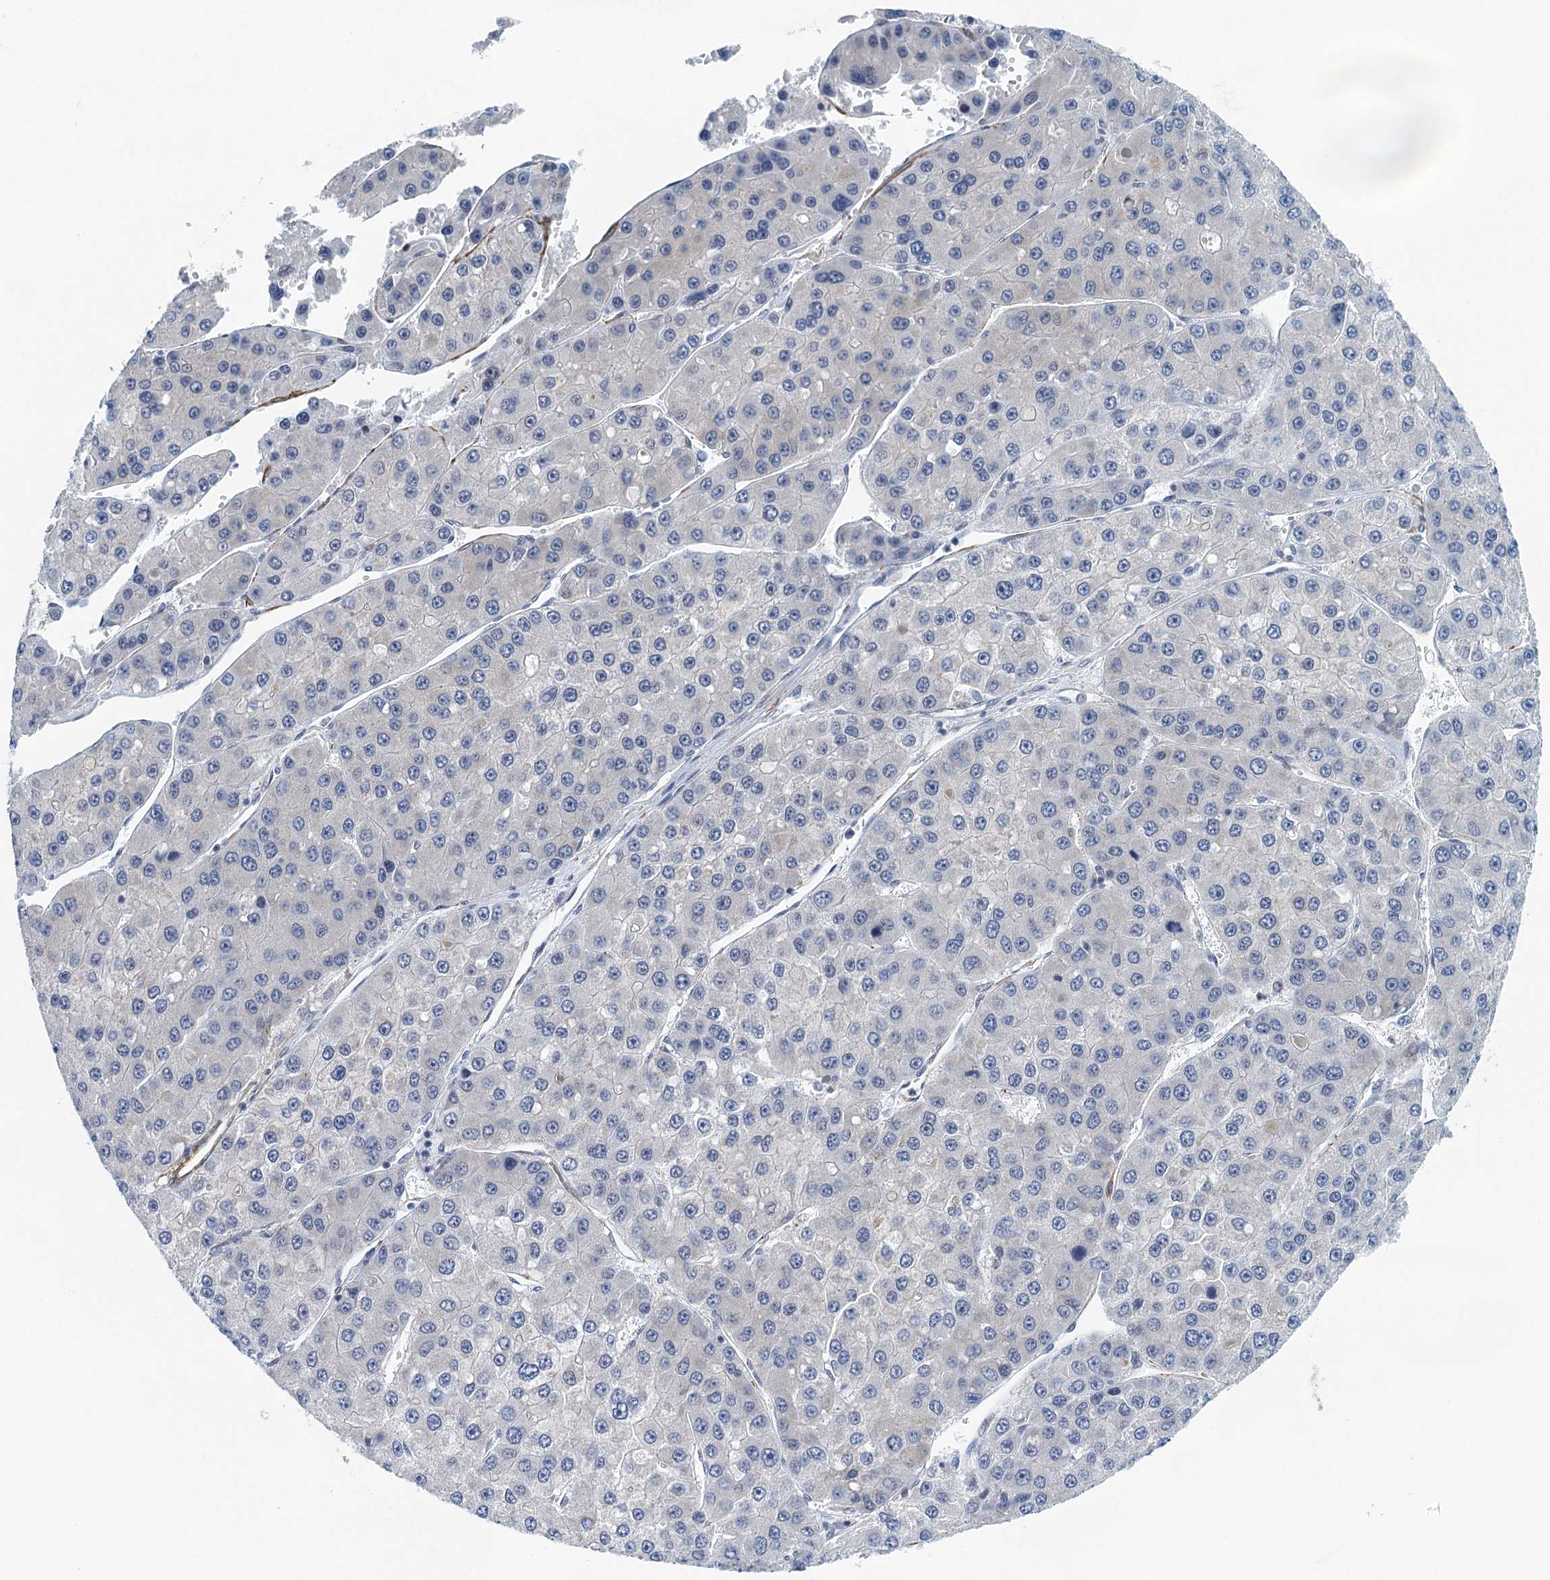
{"staining": {"intensity": "negative", "quantity": "none", "location": "none"}, "tissue": "liver cancer", "cell_type": "Tumor cells", "image_type": "cancer", "snomed": [{"axis": "morphology", "description": "Carcinoma, Hepatocellular, NOS"}, {"axis": "topography", "description": "Liver"}], "caption": "There is no significant expression in tumor cells of liver cancer (hepatocellular carcinoma). The staining is performed using DAB brown chromogen with nuclei counter-stained in using hematoxylin.", "gene": "ALG2", "patient": {"sex": "female", "age": 73}}